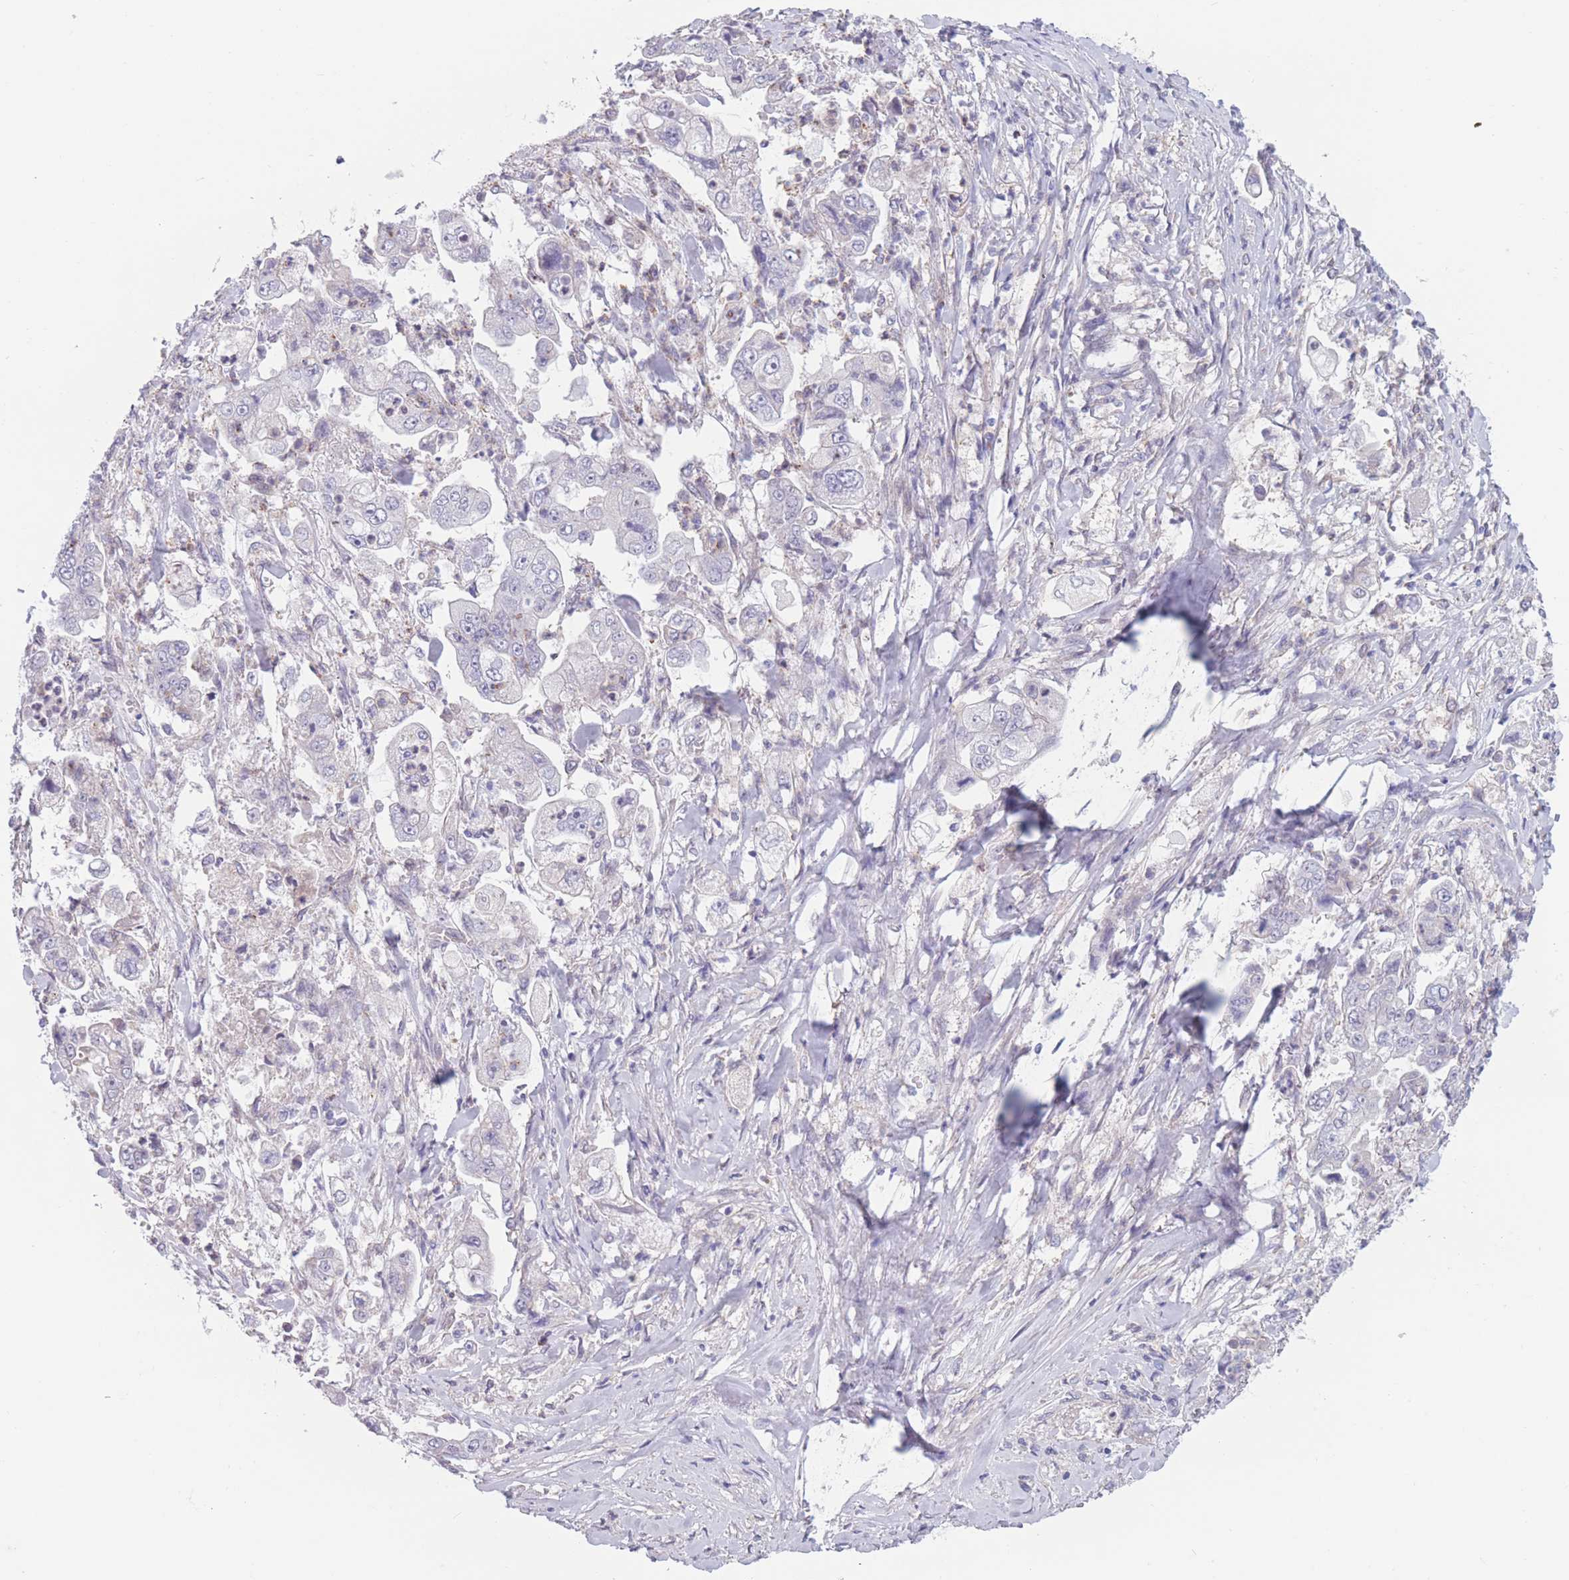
{"staining": {"intensity": "negative", "quantity": "none", "location": "none"}, "tissue": "stomach cancer", "cell_type": "Tumor cells", "image_type": "cancer", "snomed": [{"axis": "morphology", "description": "Adenocarcinoma, NOS"}, {"axis": "topography", "description": "Stomach"}], "caption": "This is an immunohistochemistry (IHC) photomicrograph of stomach cancer (adenocarcinoma). There is no positivity in tumor cells.", "gene": "PODXL", "patient": {"sex": "male", "age": 62}}